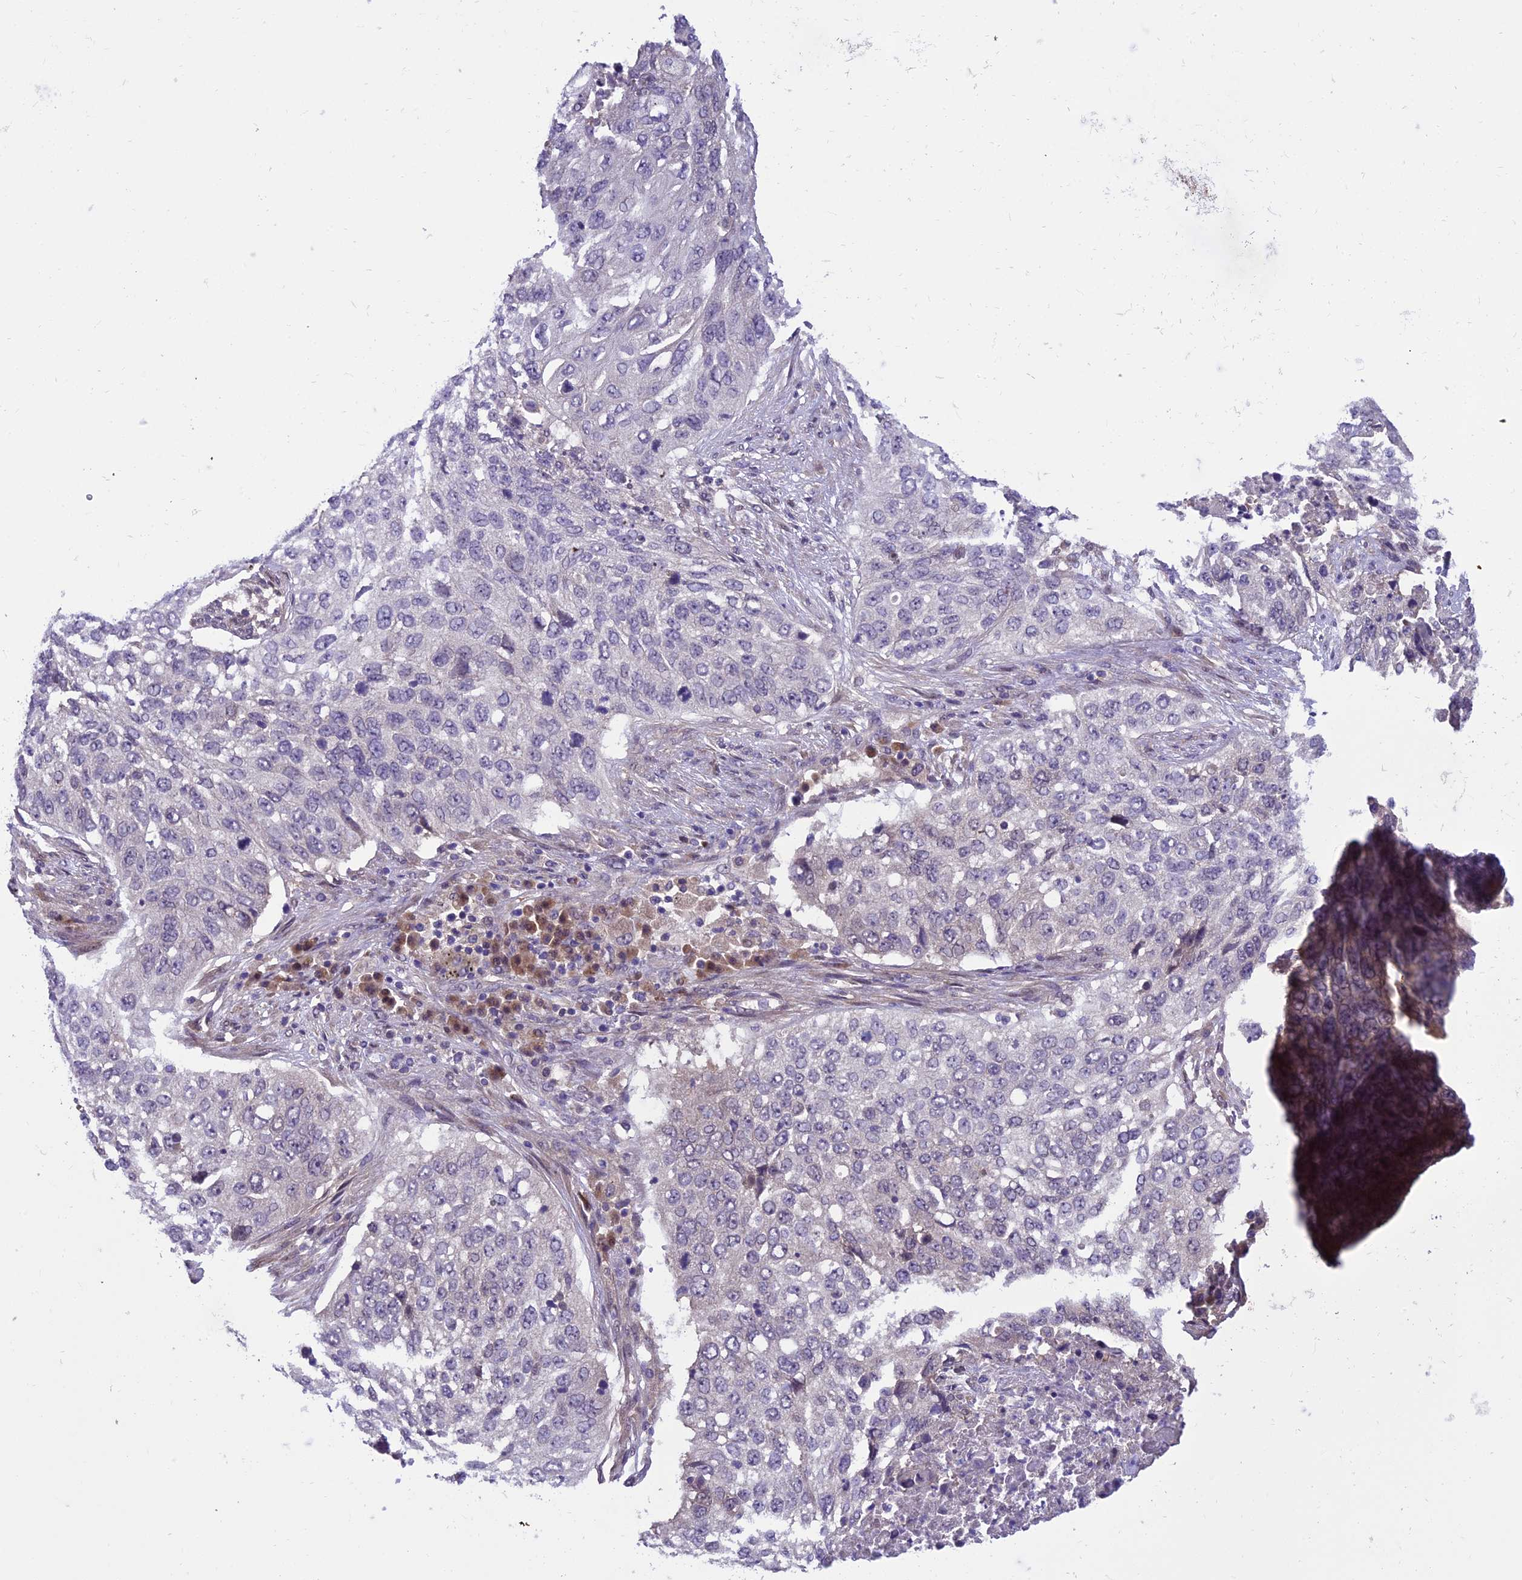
{"staining": {"intensity": "negative", "quantity": "none", "location": "none"}, "tissue": "lung cancer", "cell_type": "Tumor cells", "image_type": "cancer", "snomed": [{"axis": "morphology", "description": "Squamous cell carcinoma, NOS"}, {"axis": "topography", "description": "Lung"}], "caption": "Tumor cells show no significant protein expression in lung squamous cell carcinoma. (DAB (3,3'-diaminobenzidine) IHC, high magnification).", "gene": "BORCS6", "patient": {"sex": "female", "age": 63}}